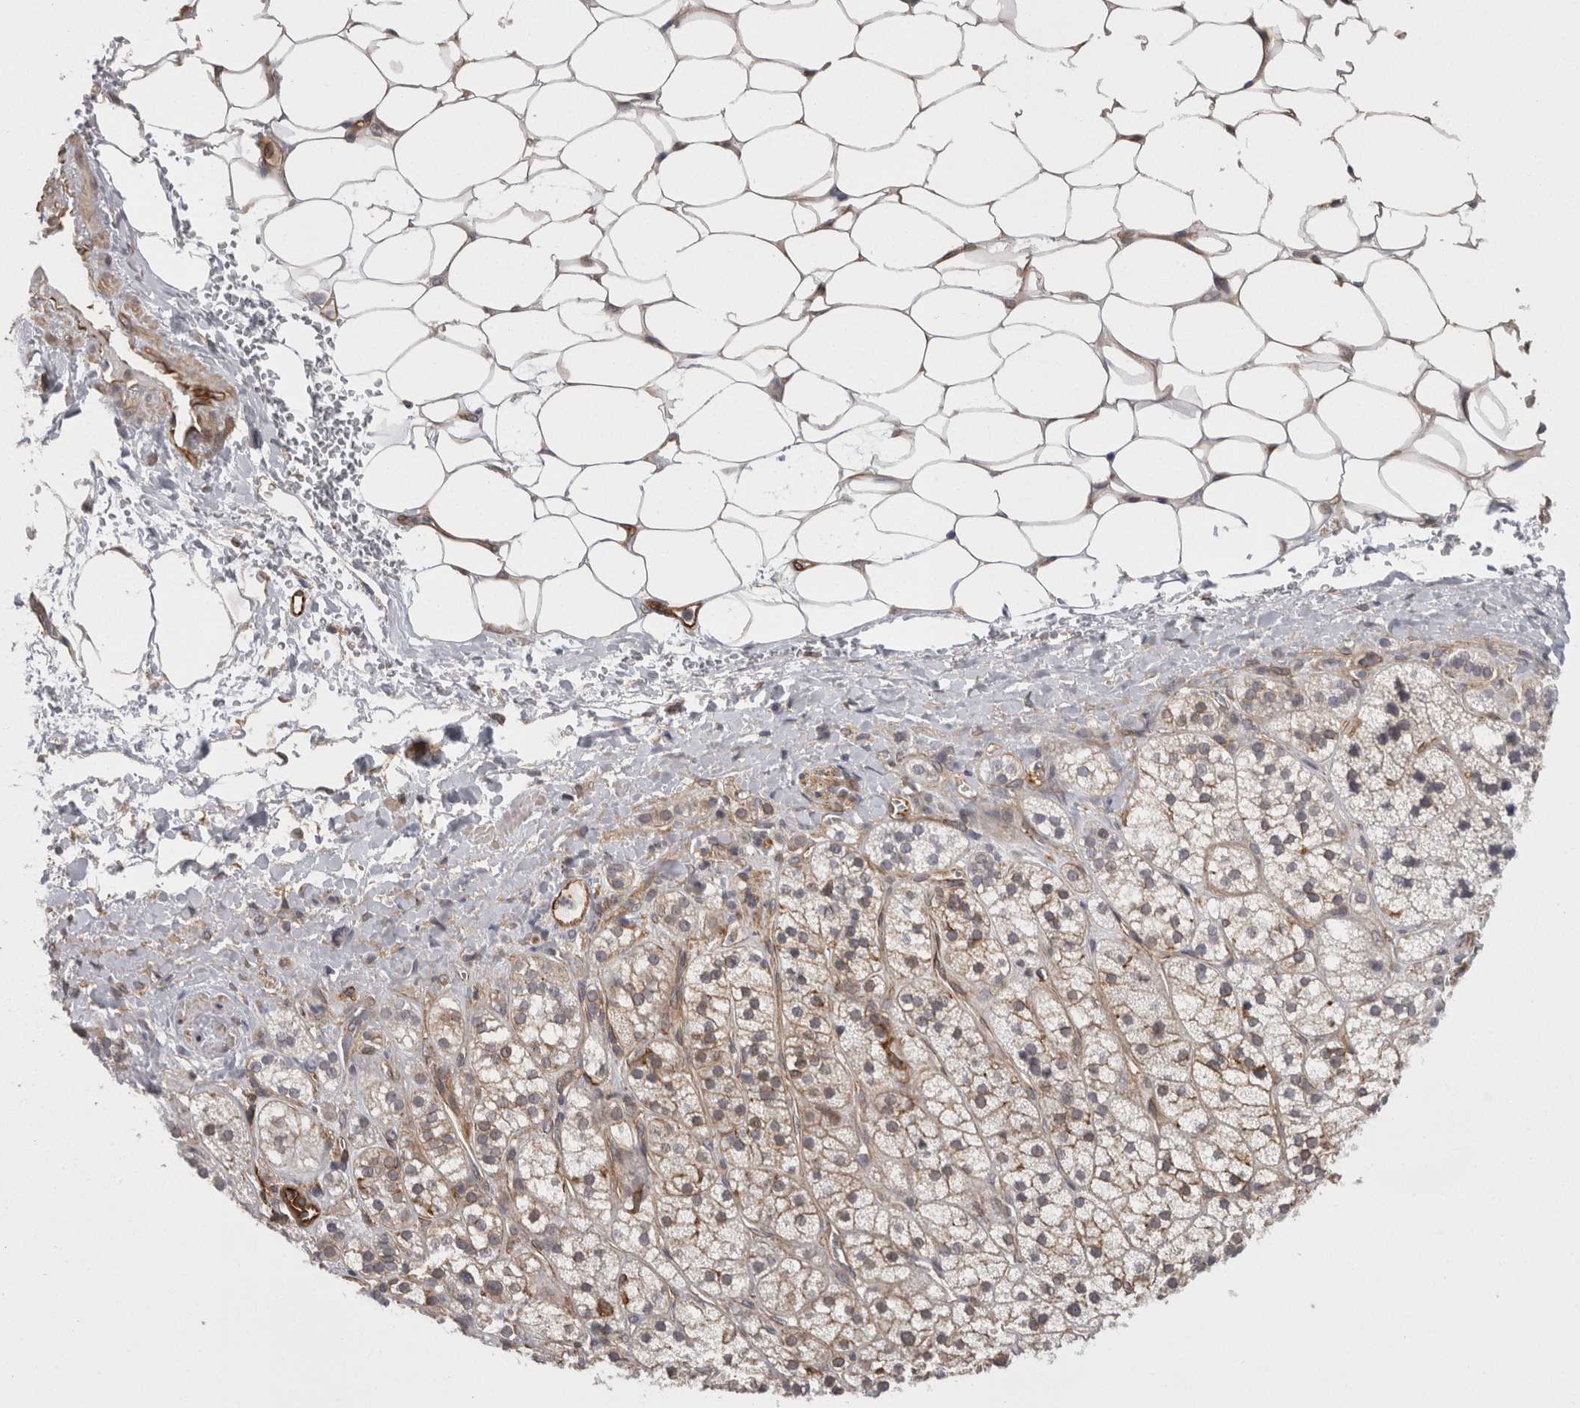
{"staining": {"intensity": "weak", "quantity": "<25%", "location": "cytoplasmic/membranous"}, "tissue": "adrenal gland", "cell_type": "Glandular cells", "image_type": "normal", "snomed": [{"axis": "morphology", "description": "Normal tissue, NOS"}, {"axis": "topography", "description": "Adrenal gland"}], "caption": "This is an immunohistochemistry (IHC) histopathology image of benign human adrenal gland. There is no positivity in glandular cells.", "gene": "RMDN1", "patient": {"sex": "male", "age": 56}}